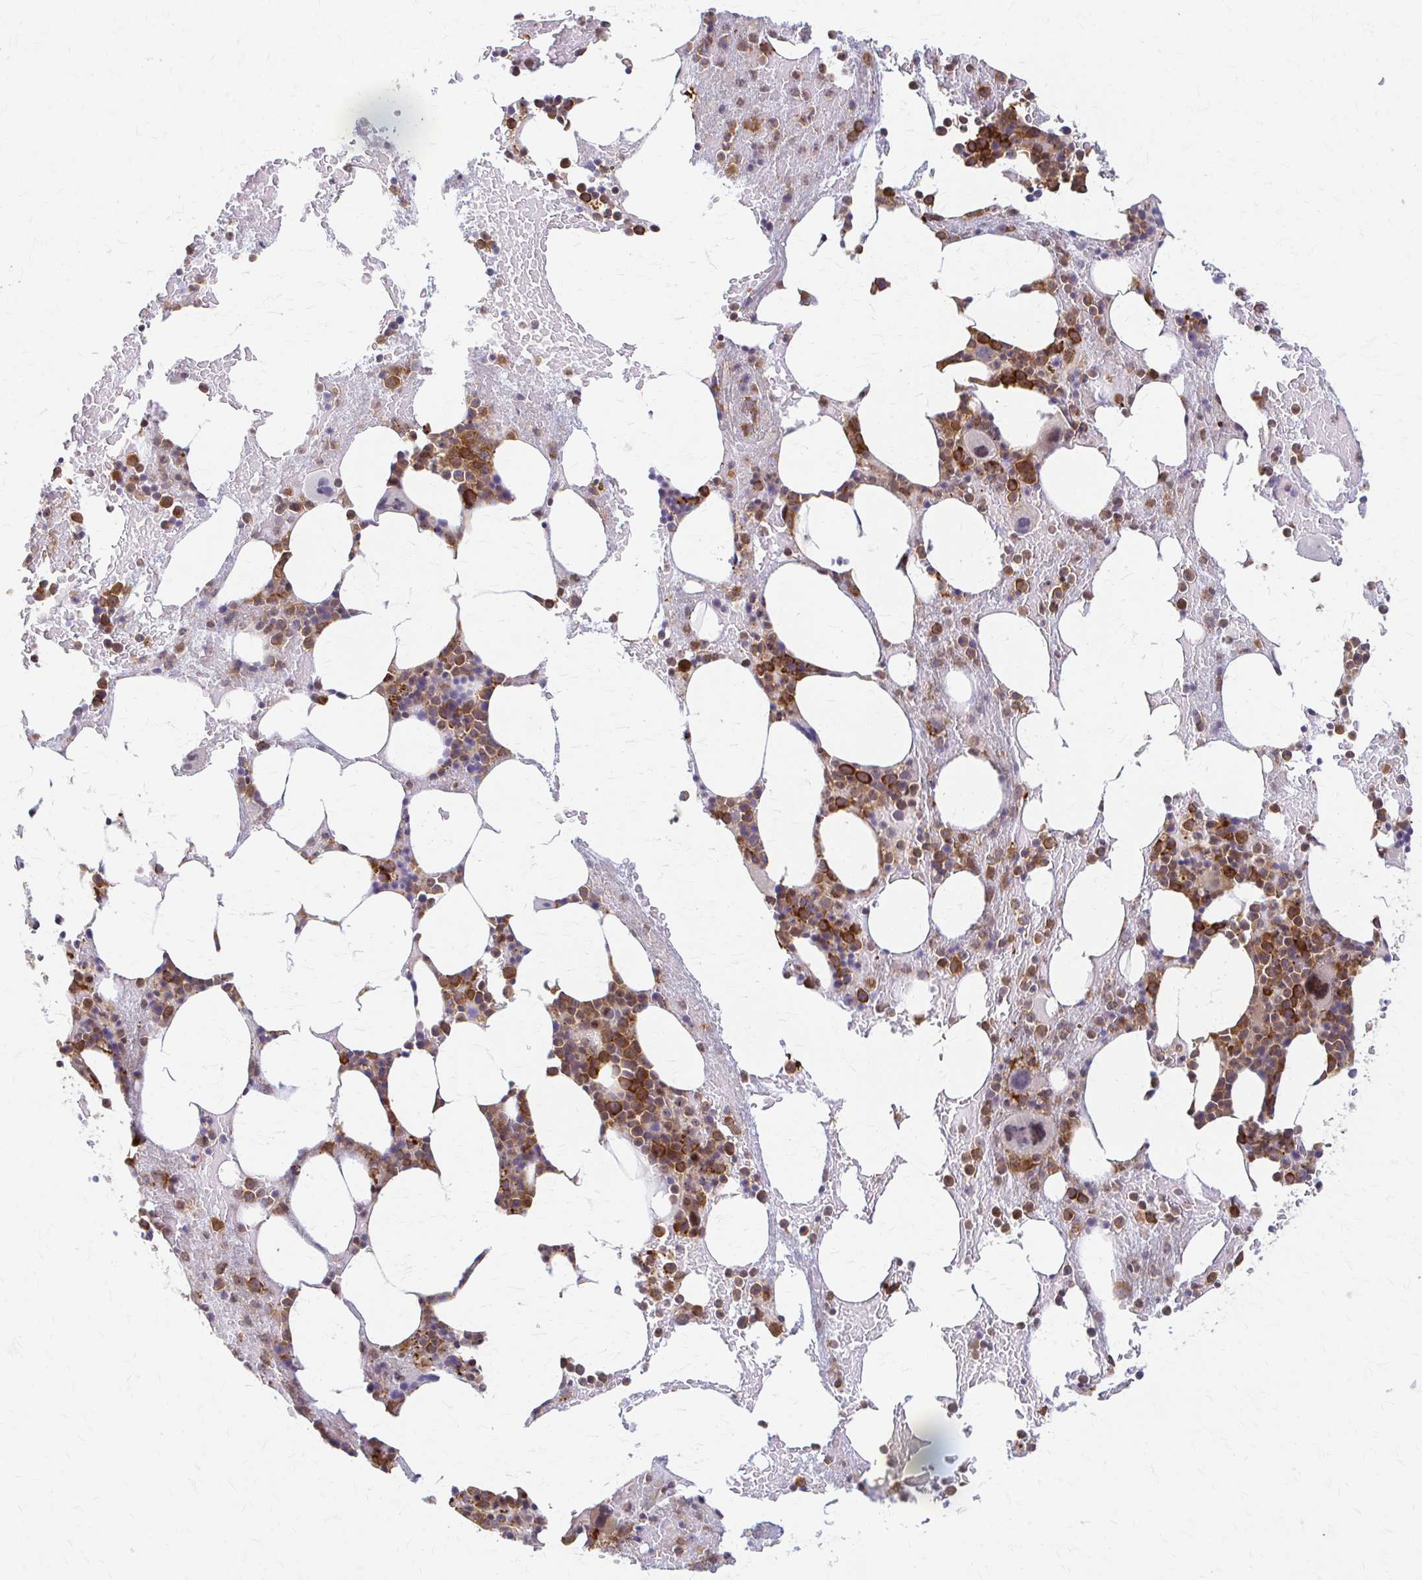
{"staining": {"intensity": "moderate", "quantity": "25%-75%", "location": "cytoplasmic/membranous"}, "tissue": "bone marrow", "cell_type": "Hematopoietic cells", "image_type": "normal", "snomed": [{"axis": "morphology", "description": "Normal tissue, NOS"}, {"axis": "topography", "description": "Bone marrow"}], "caption": "Bone marrow stained with IHC reveals moderate cytoplasmic/membranous positivity in about 25%-75% of hematopoietic cells.", "gene": "ARHGAP35", "patient": {"sex": "female", "age": 62}}